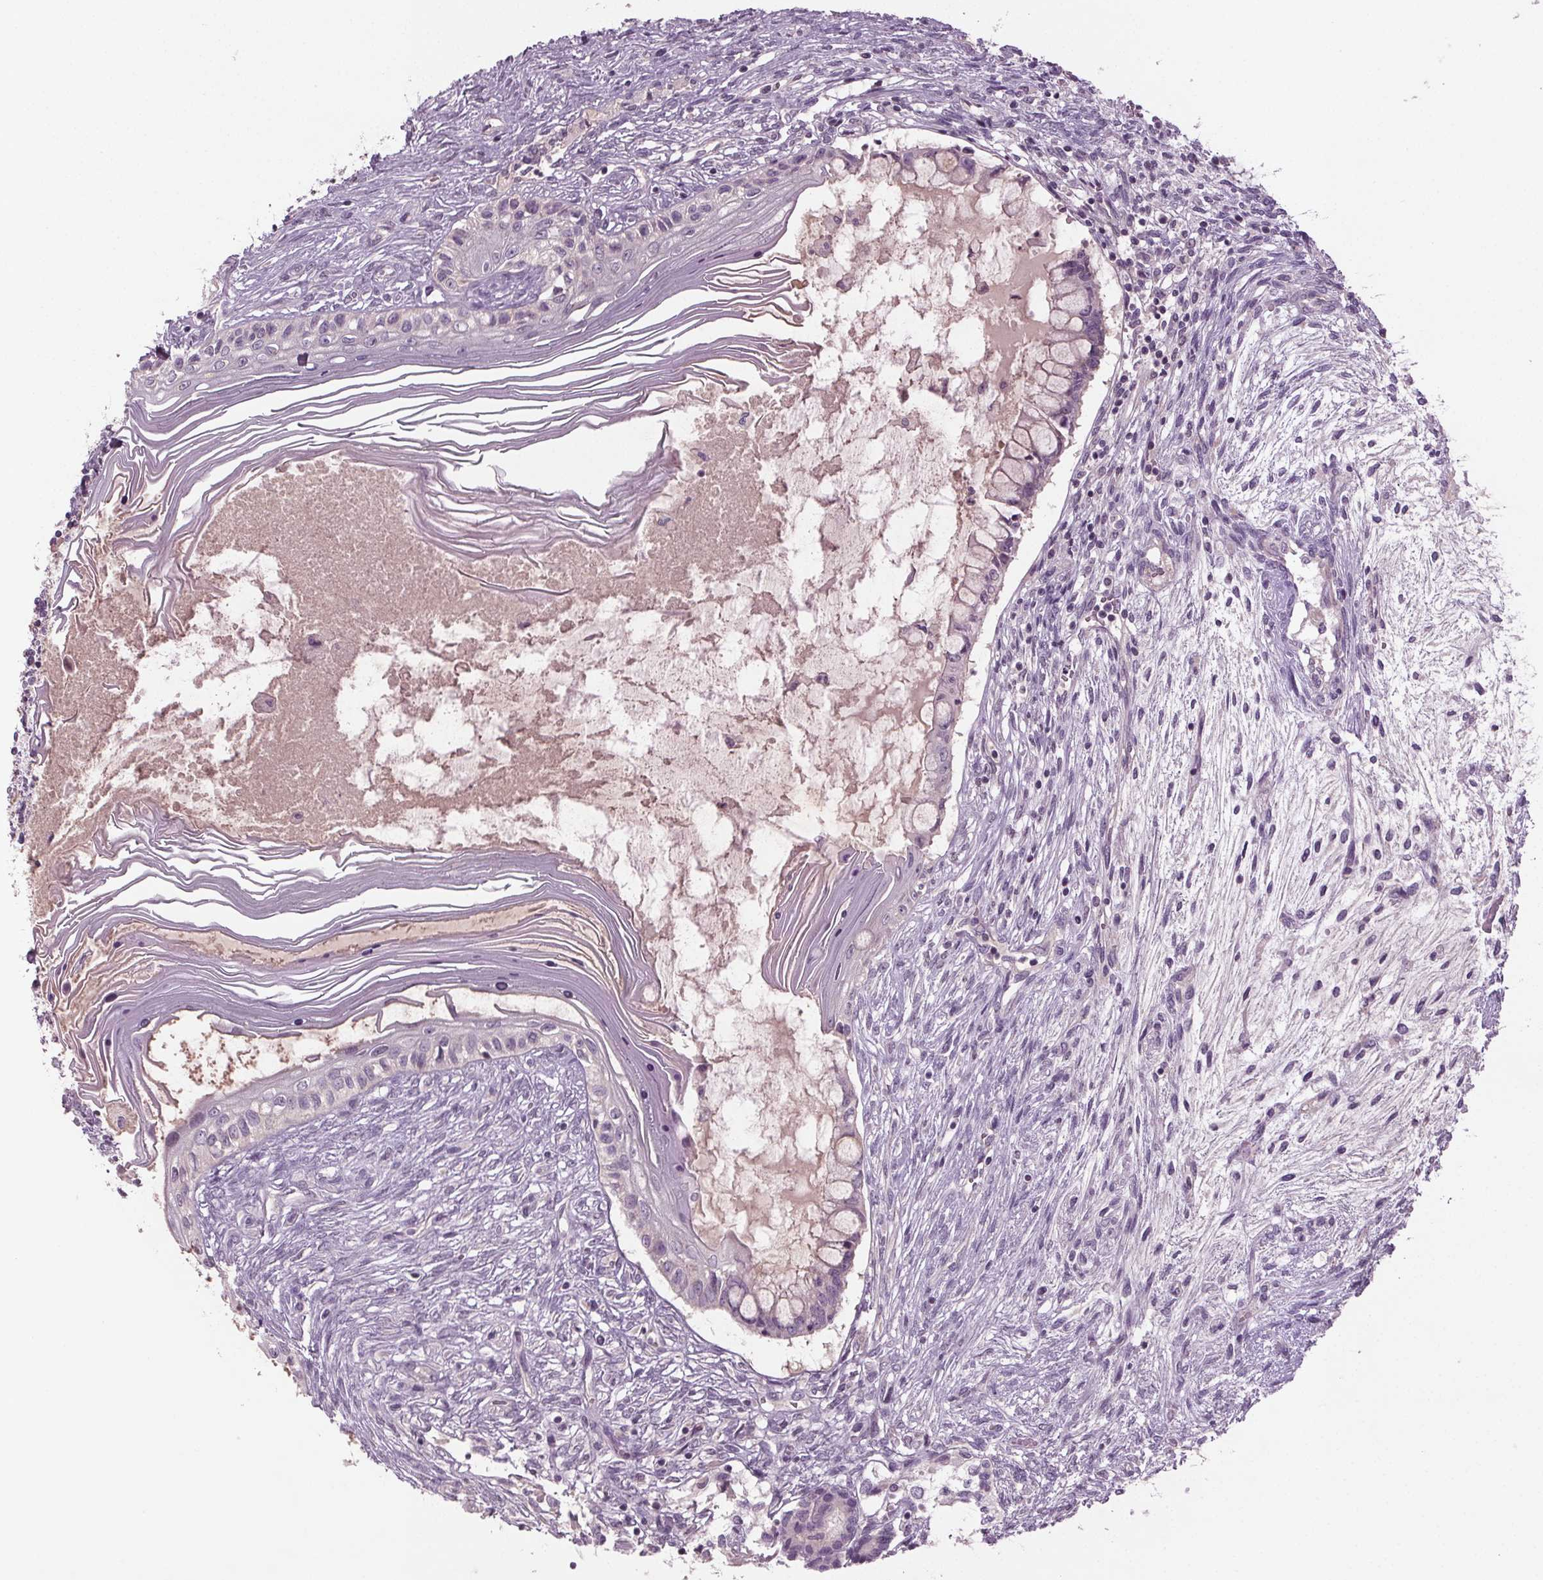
{"staining": {"intensity": "negative", "quantity": "none", "location": "none"}, "tissue": "testis cancer", "cell_type": "Tumor cells", "image_type": "cancer", "snomed": [{"axis": "morphology", "description": "Carcinoma, Embryonal, NOS"}, {"axis": "topography", "description": "Testis"}], "caption": "Histopathology image shows no significant protein staining in tumor cells of testis embryonal carcinoma.", "gene": "BHLHE22", "patient": {"sex": "male", "age": 37}}